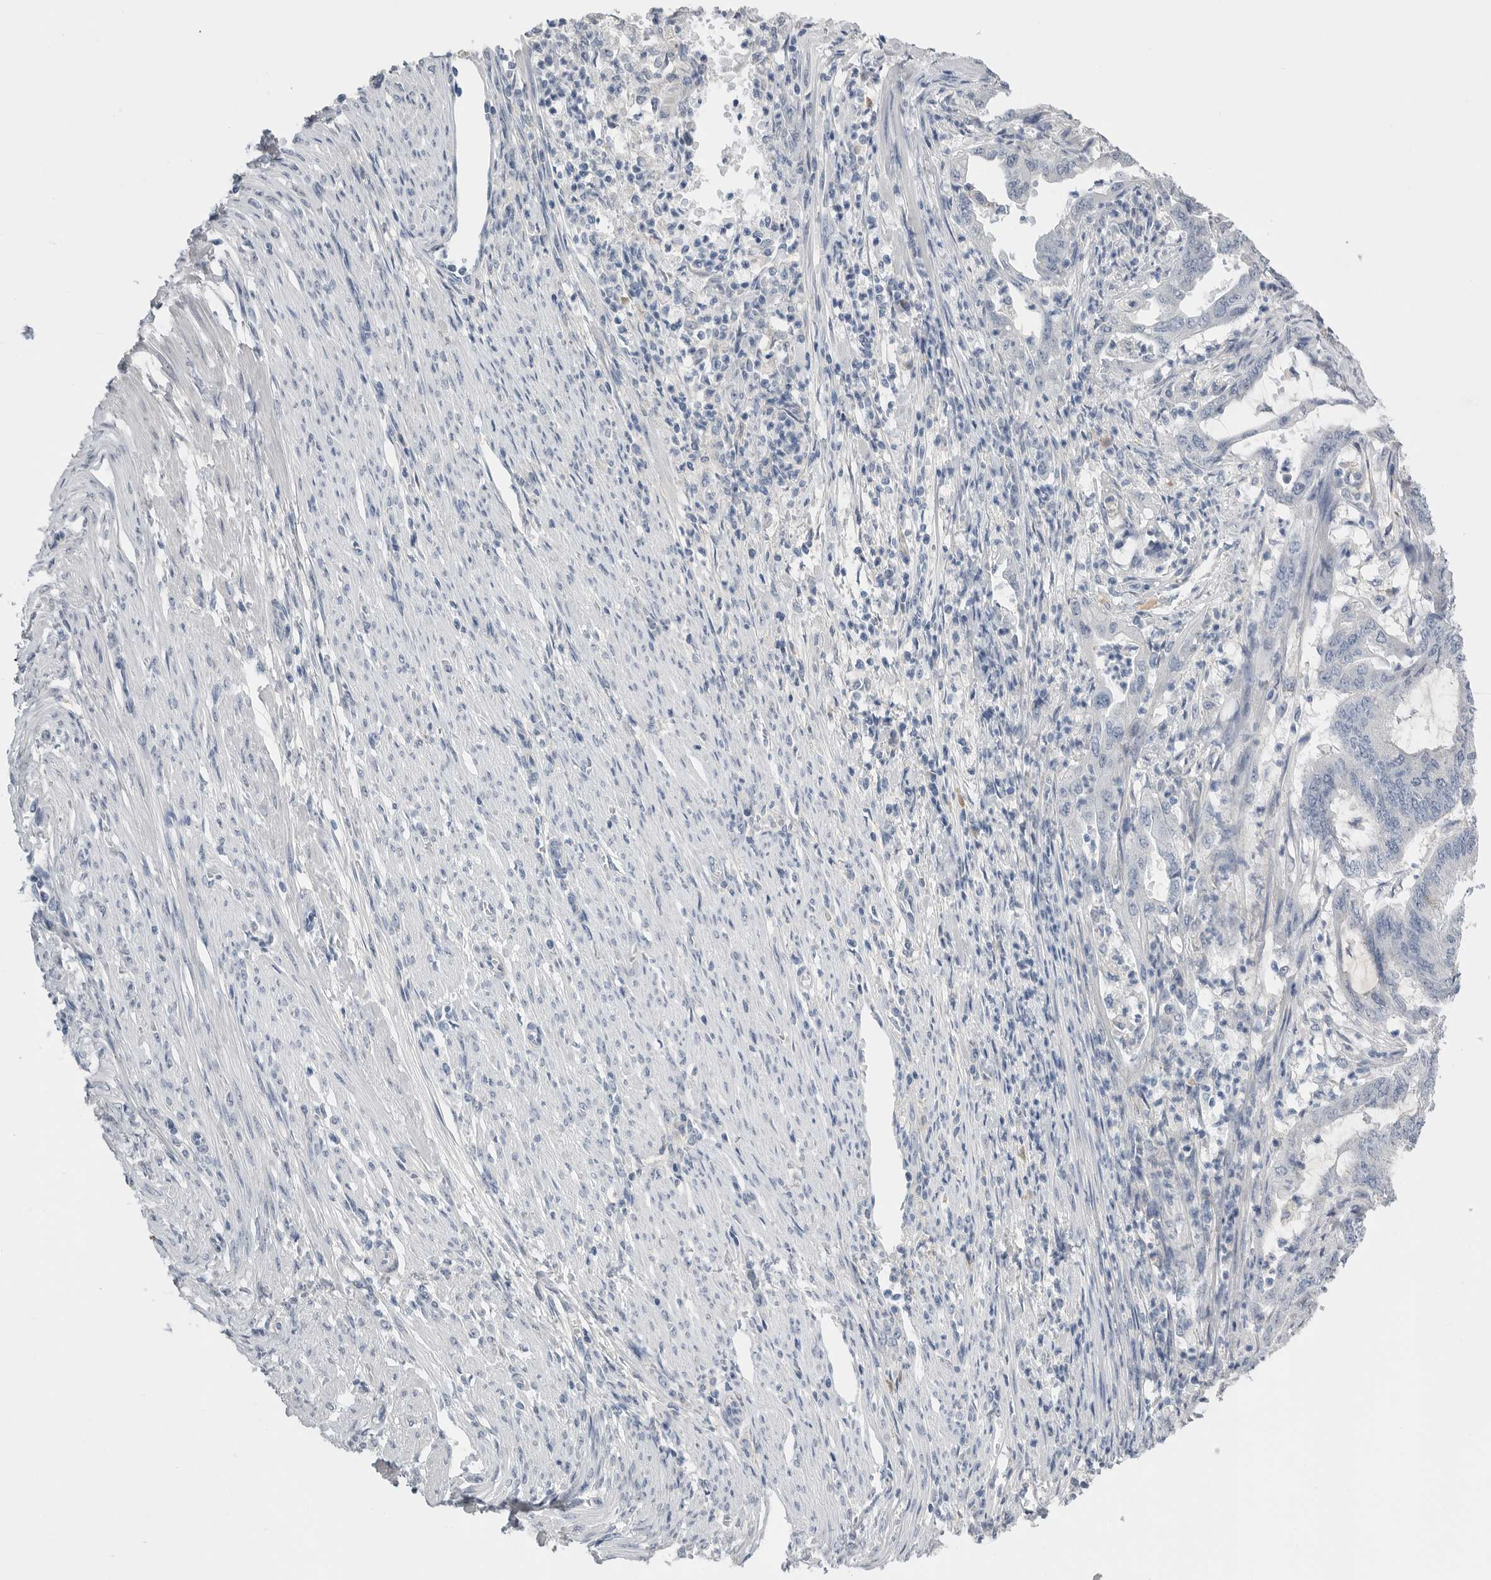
{"staining": {"intensity": "negative", "quantity": "none", "location": "none"}, "tissue": "endometrial cancer", "cell_type": "Tumor cells", "image_type": "cancer", "snomed": [{"axis": "morphology", "description": "Adenocarcinoma, NOS"}, {"axis": "topography", "description": "Endometrium"}], "caption": "There is no significant expression in tumor cells of adenocarcinoma (endometrial).", "gene": "FABP6", "patient": {"sex": "female", "age": 51}}